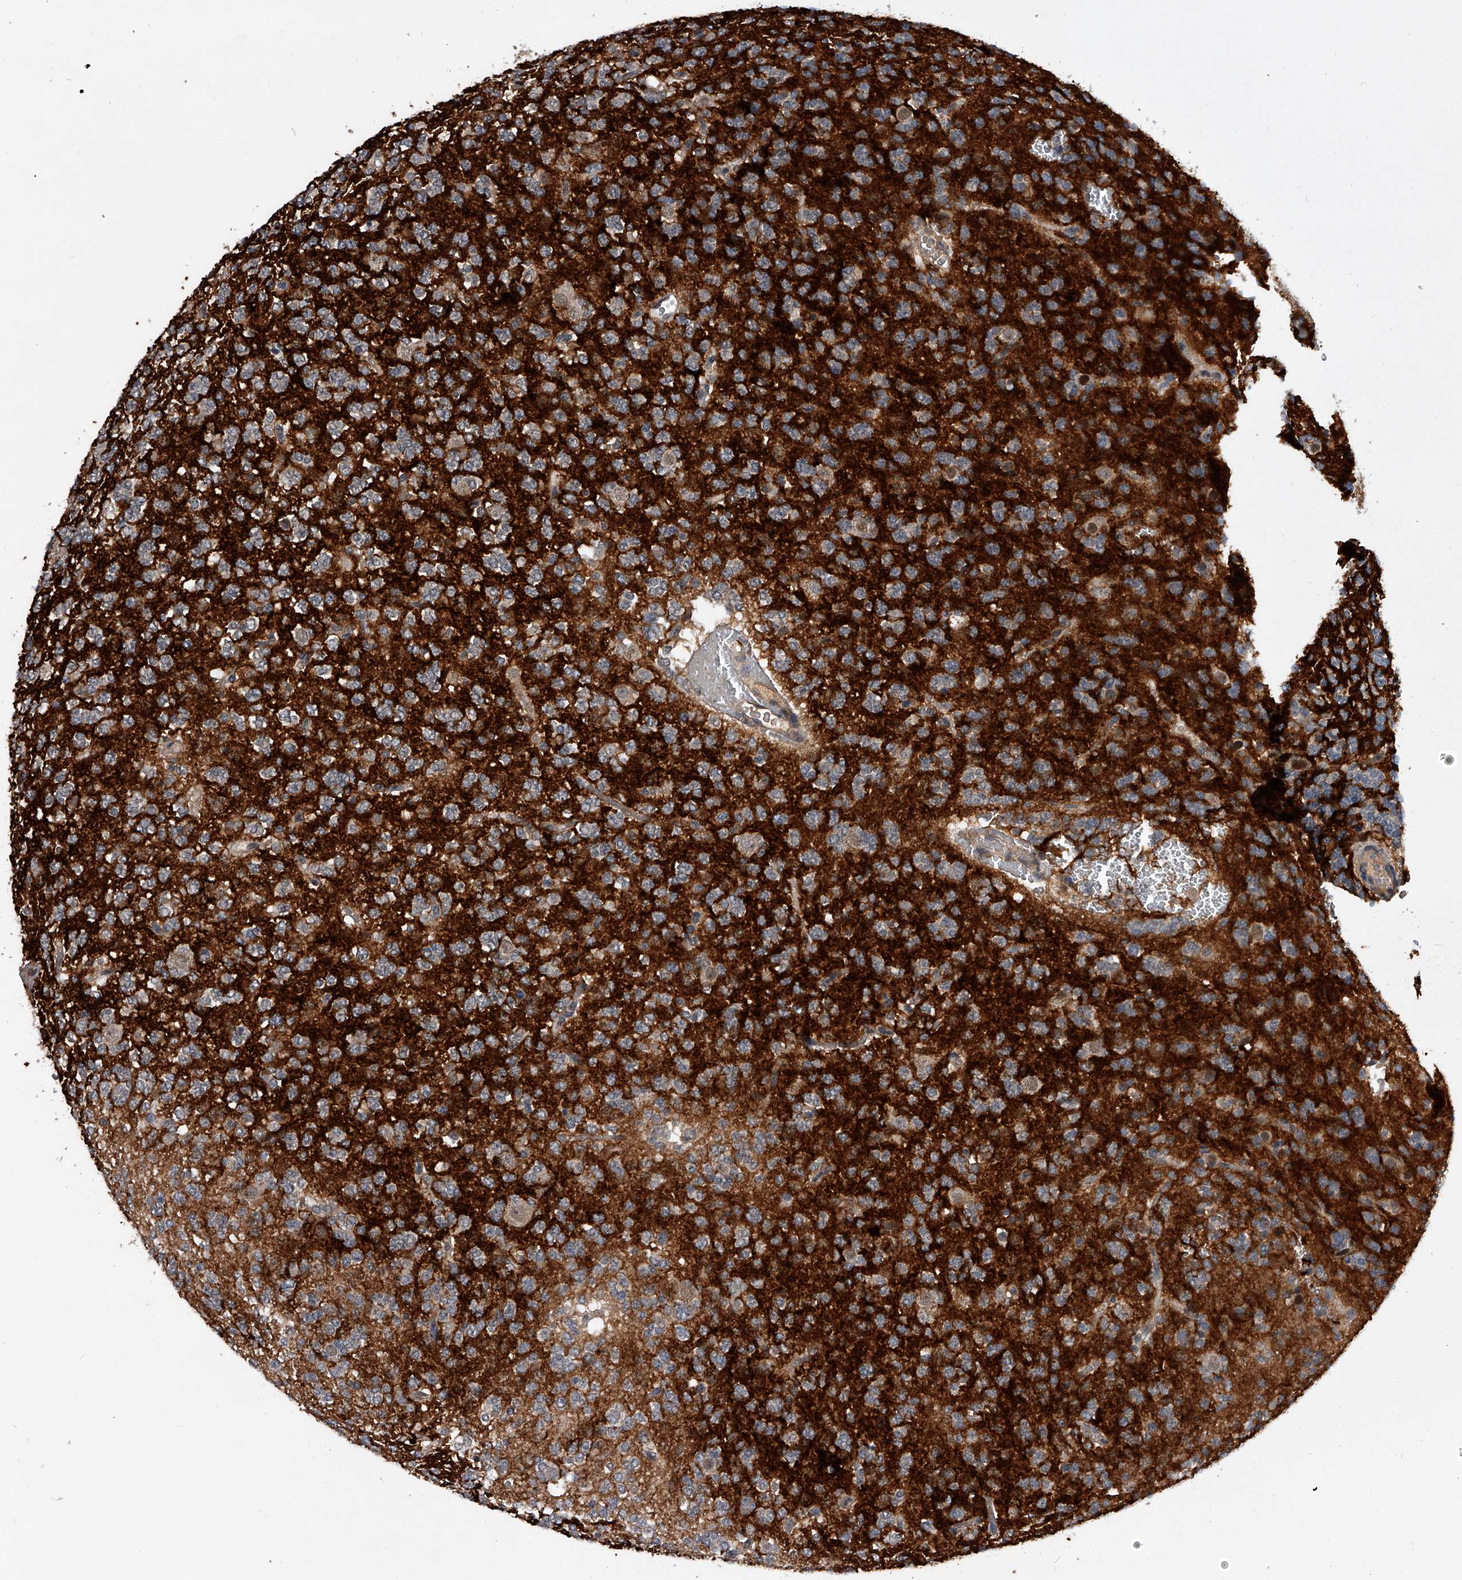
{"staining": {"intensity": "negative", "quantity": "none", "location": "none"}, "tissue": "glioma", "cell_type": "Tumor cells", "image_type": "cancer", "snomed": [{"axis": "morphology", "description": "Glioma, malignant, Low grade"}, {"axis": "topography", "description": "Brain"}], "caption": "Photomicrograph shows no significant protein staining in tumor cells of malignant low-grade glioma.", "gene": "ZNF30", "patient": {"sex": "male", "age": 38}}